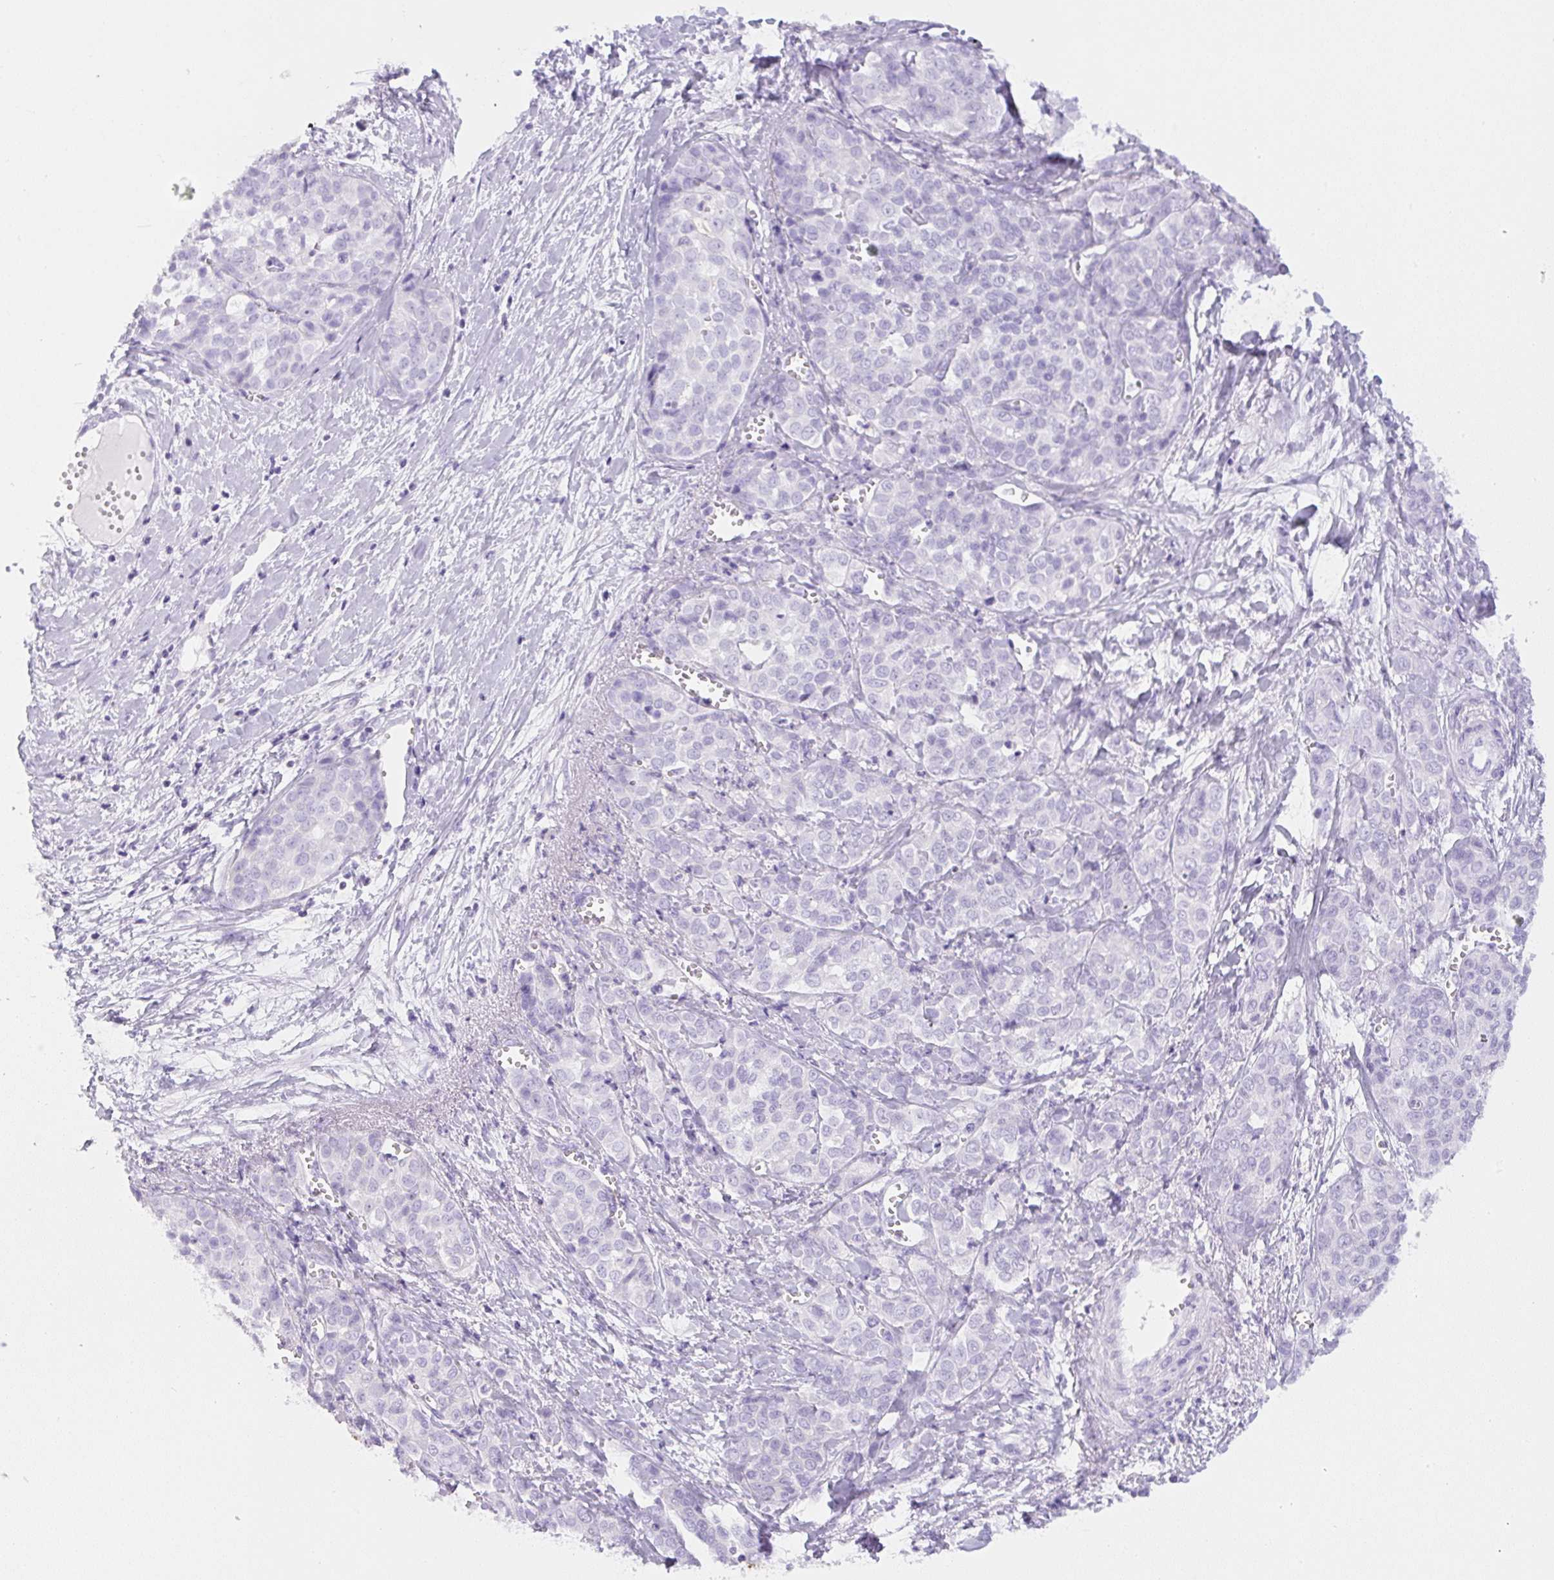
{"staining": {"intensity": "negative", "quantity": "none", "location": "none"}, "tissue": "liver cancer", "cell_type": "Tumor cells", "image_type": "cancer", "snomed": [{"axis": "morphology", "description": "Cholangiocarcinoma"}, {"axis": "topography", "description": "Liver"}], "caption": "Histopathology image shows no protein expression in tumor cells of liver cholangiocarcinoma tissue.", "gene": "PIP5KL1", "patient": {"sex": "female", "age": 77}}